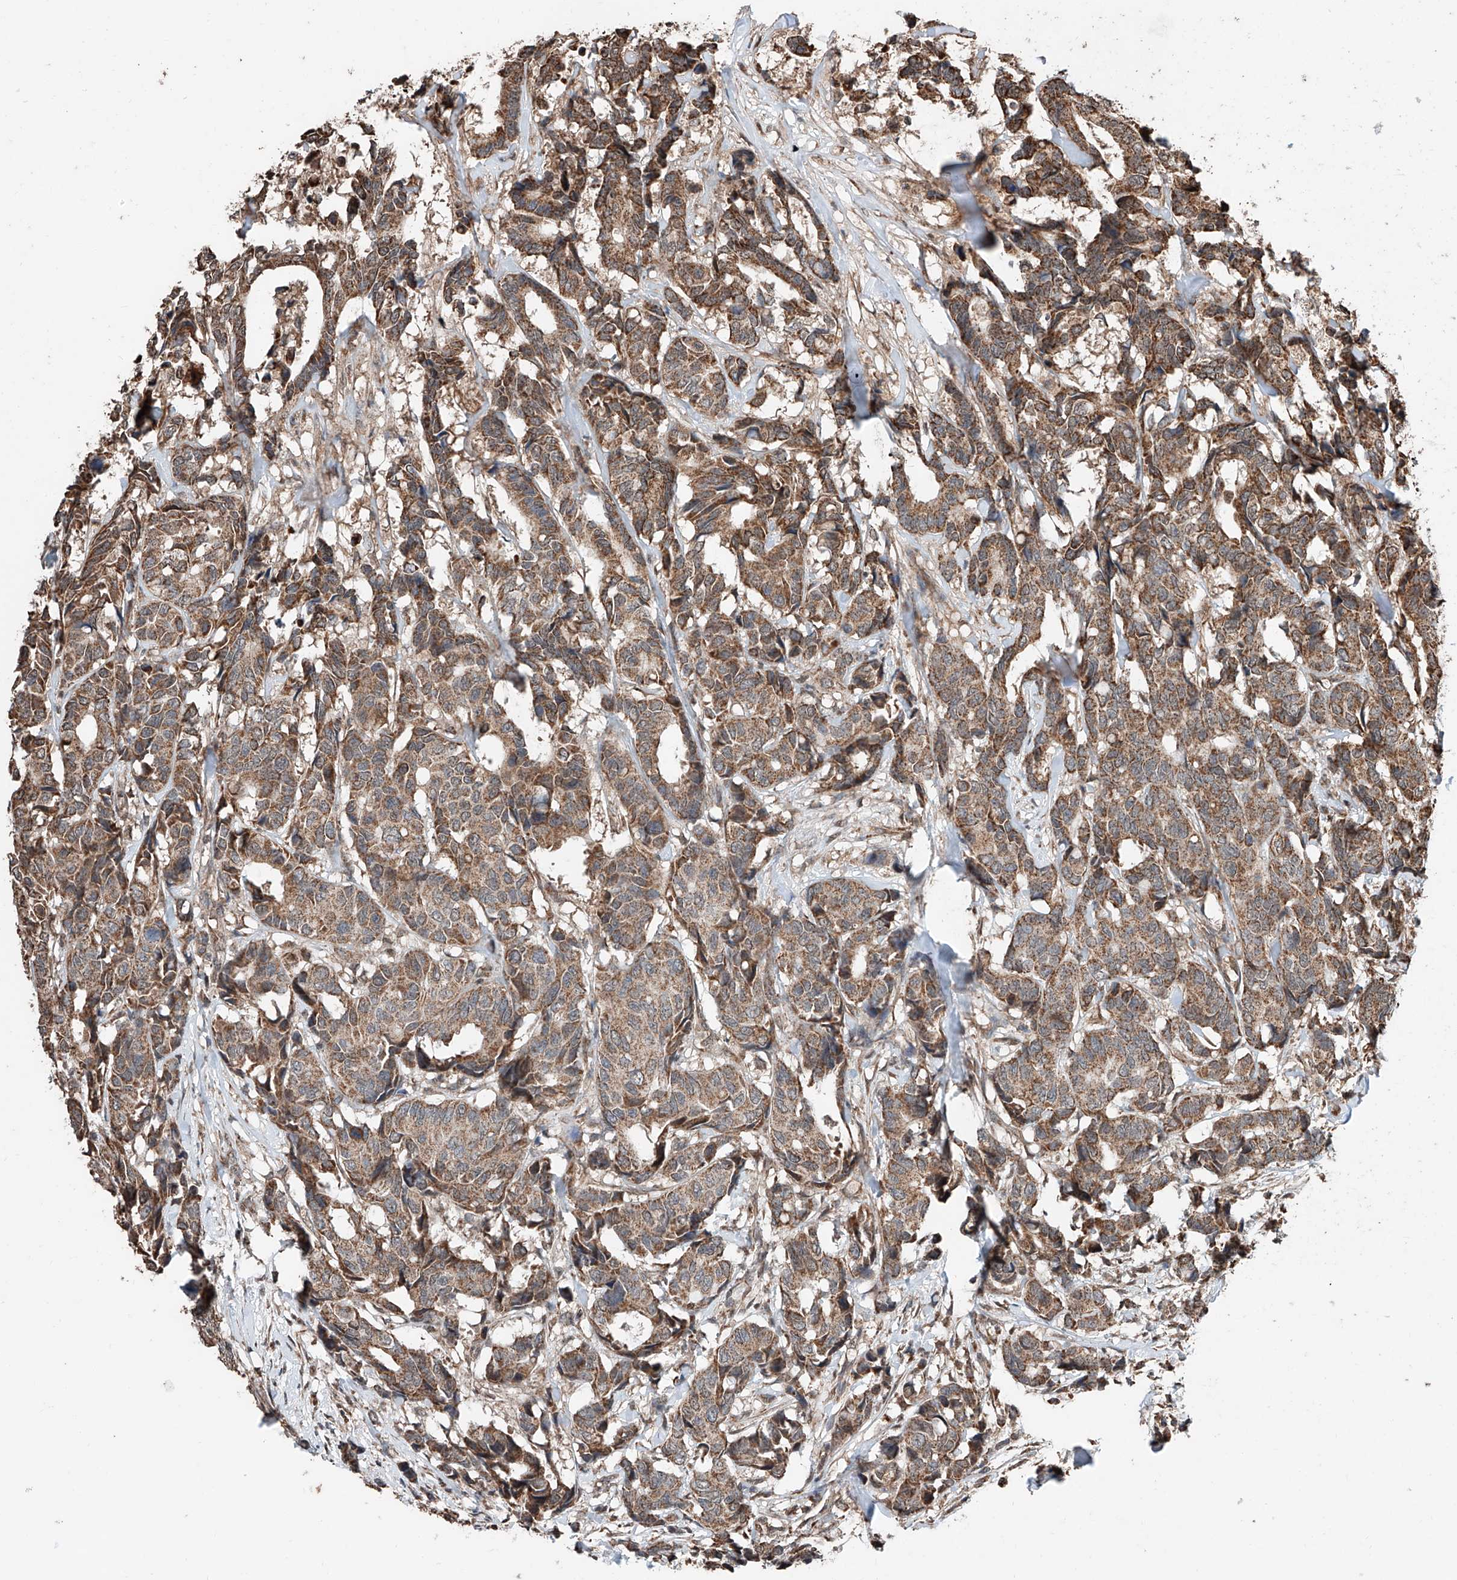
{"staining": {"intensity": "moderate", "quantity": ">75%", "location": "cytoplasmic/membranous"}, "tissue": "breast cancer", "cell_type": "Tumor cells", "image_type": "cancer", "snomed": [{"axis": "morphology", "description": "Duct carcinoma"}, {"axis": "topography", "description": "Breast"}], "caption": "Protein analysis of invasive ductal carcinoma (breast) tissue demonstrates moderate cytoplasmic/membranous positivity in about >75% of tumor cells.", "gene": "ZNF445", "patient": {"sex": "female", "age": 87}}